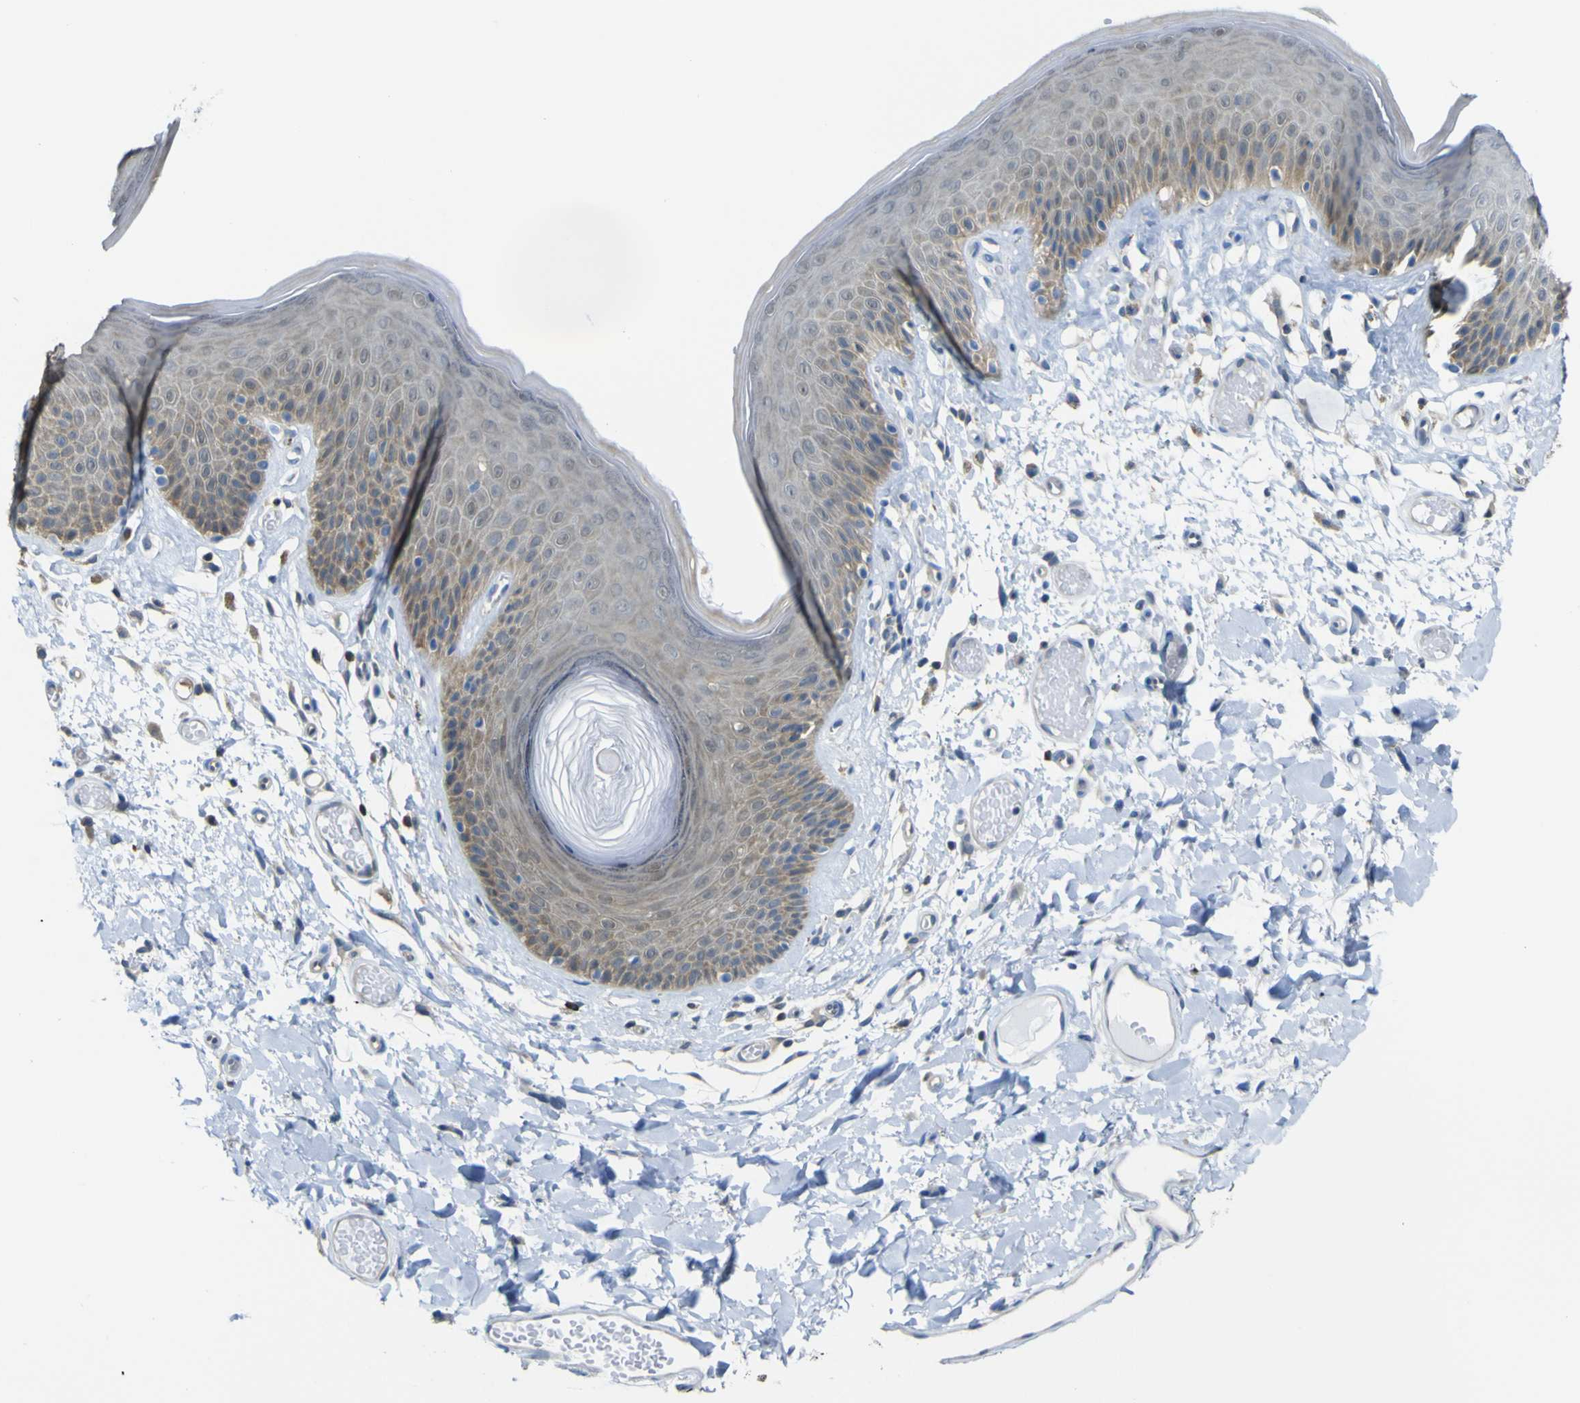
{"staining": {"intensity": "weak", "quantity": "<25%", "location": "cytoplasmic/membranous"}, "tissue": "skin", "cell_type": "Epidermal cells", "image_type": "normal", "snomed": [{"axis": "morphology", "description": "Normal tissue, NOS"}, {"axis": "topography", "description": "Vulva"}], "caption": "Protein analysis of normal skin displays no significant staining in epidermal cells. Nuclei are stained in blue.", "gene": "ABHD3", "patient": {"sex": "female", "age": 73}}